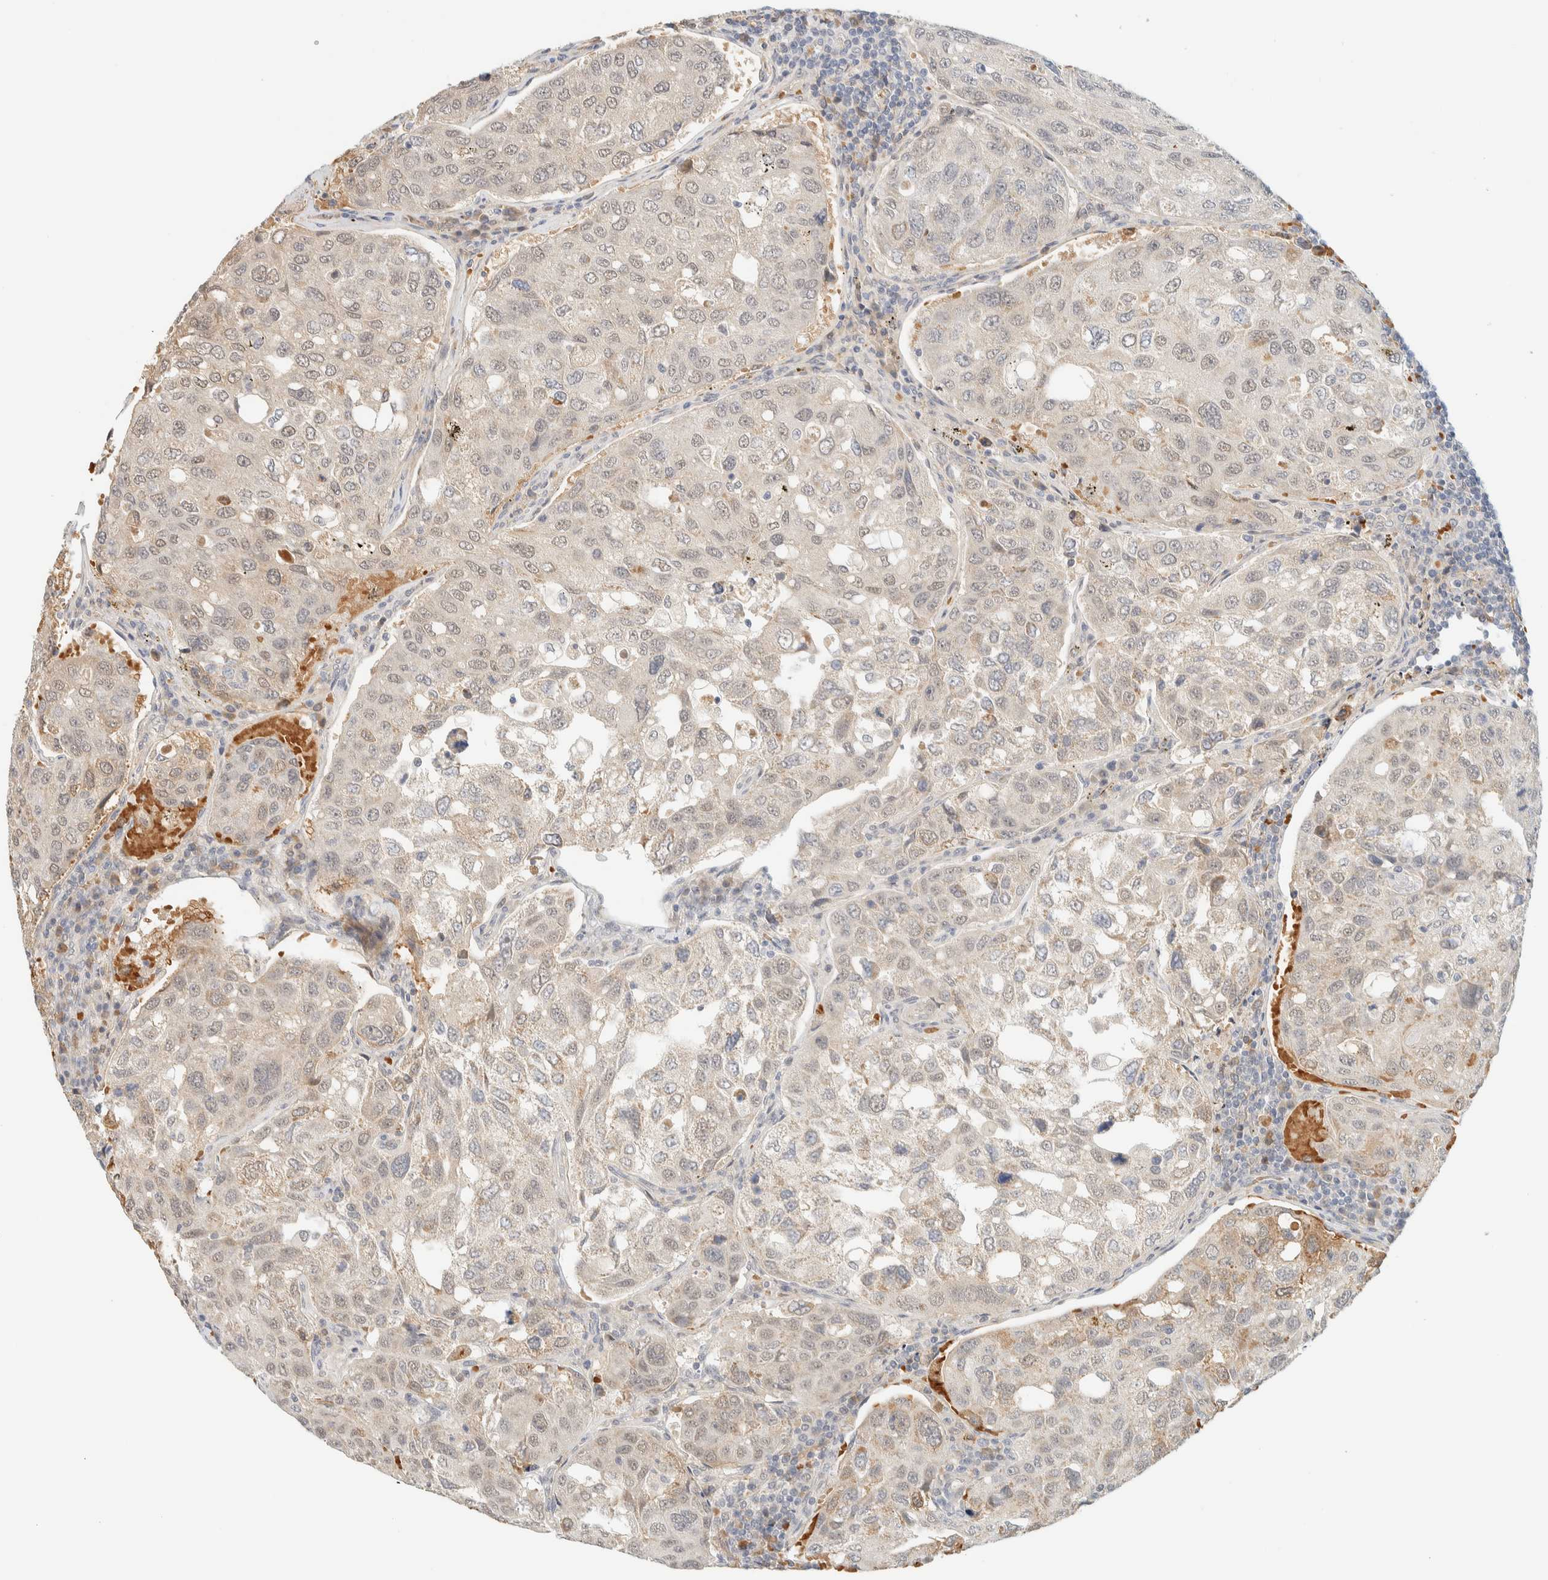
{"staining": {"intensity": "weak", "quantity": "25%-75%", "location": "cytoplasmic/membranous"}, "tissue": "urothelial cancer", "cell_type": "Tumor cells", "image_type": "cancer", "snomed": [{"axis": "morphology", "description": "Urothelial carcinoma, High grade"}, {"axis": "topography", "description": "Lymph node"}, {"axis": "topography", "description": "Urinary bladder"}], "caption": "An IHC micrograph of tumor tissue is shown. Protein staining in brown labels weak cytoplasmic/membranous positivity in high-grade urothelial carcinoma within tumor cells.", "gene": "TNK1", "patient": {"sex": "male", "age": 51}}